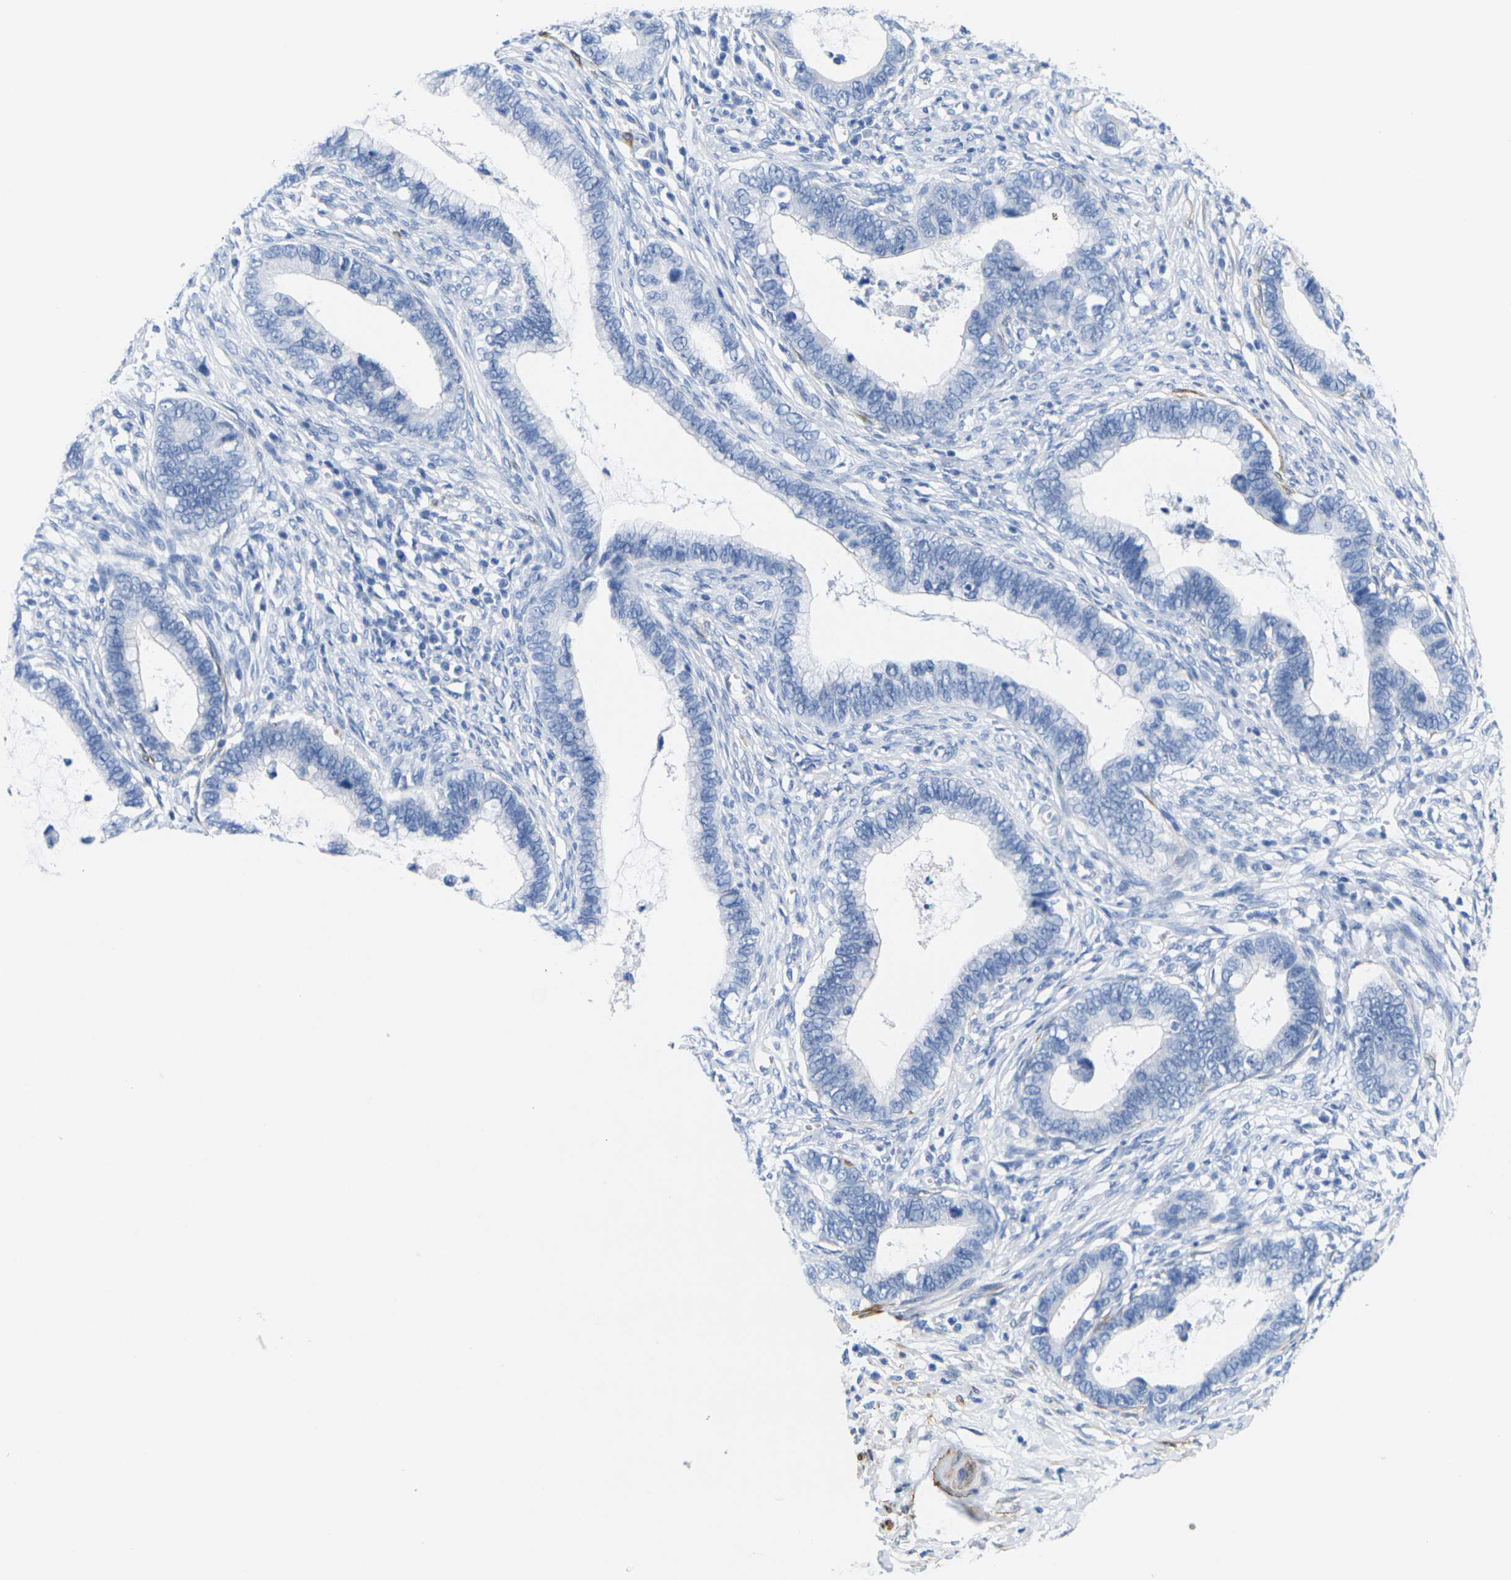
{"staining": {"intensity": "negative", "quantity": "none", "location": "none"}, "tissue": "cervical cancer", "cell_type": "Tumor cells", "image_type": "cancer", "snomed": [{"axis": "morphology", "description": "Adenocarcinoma, NOS"}, {"axis": "topography", "description": "Cervix"}], "caption": "Photomicrograph shows no significant protein expression in tumor cells of cervical cancer (adenocarcinoma).", "gene": "CNN1", "patient": {"sex": "female", "age": 44}}